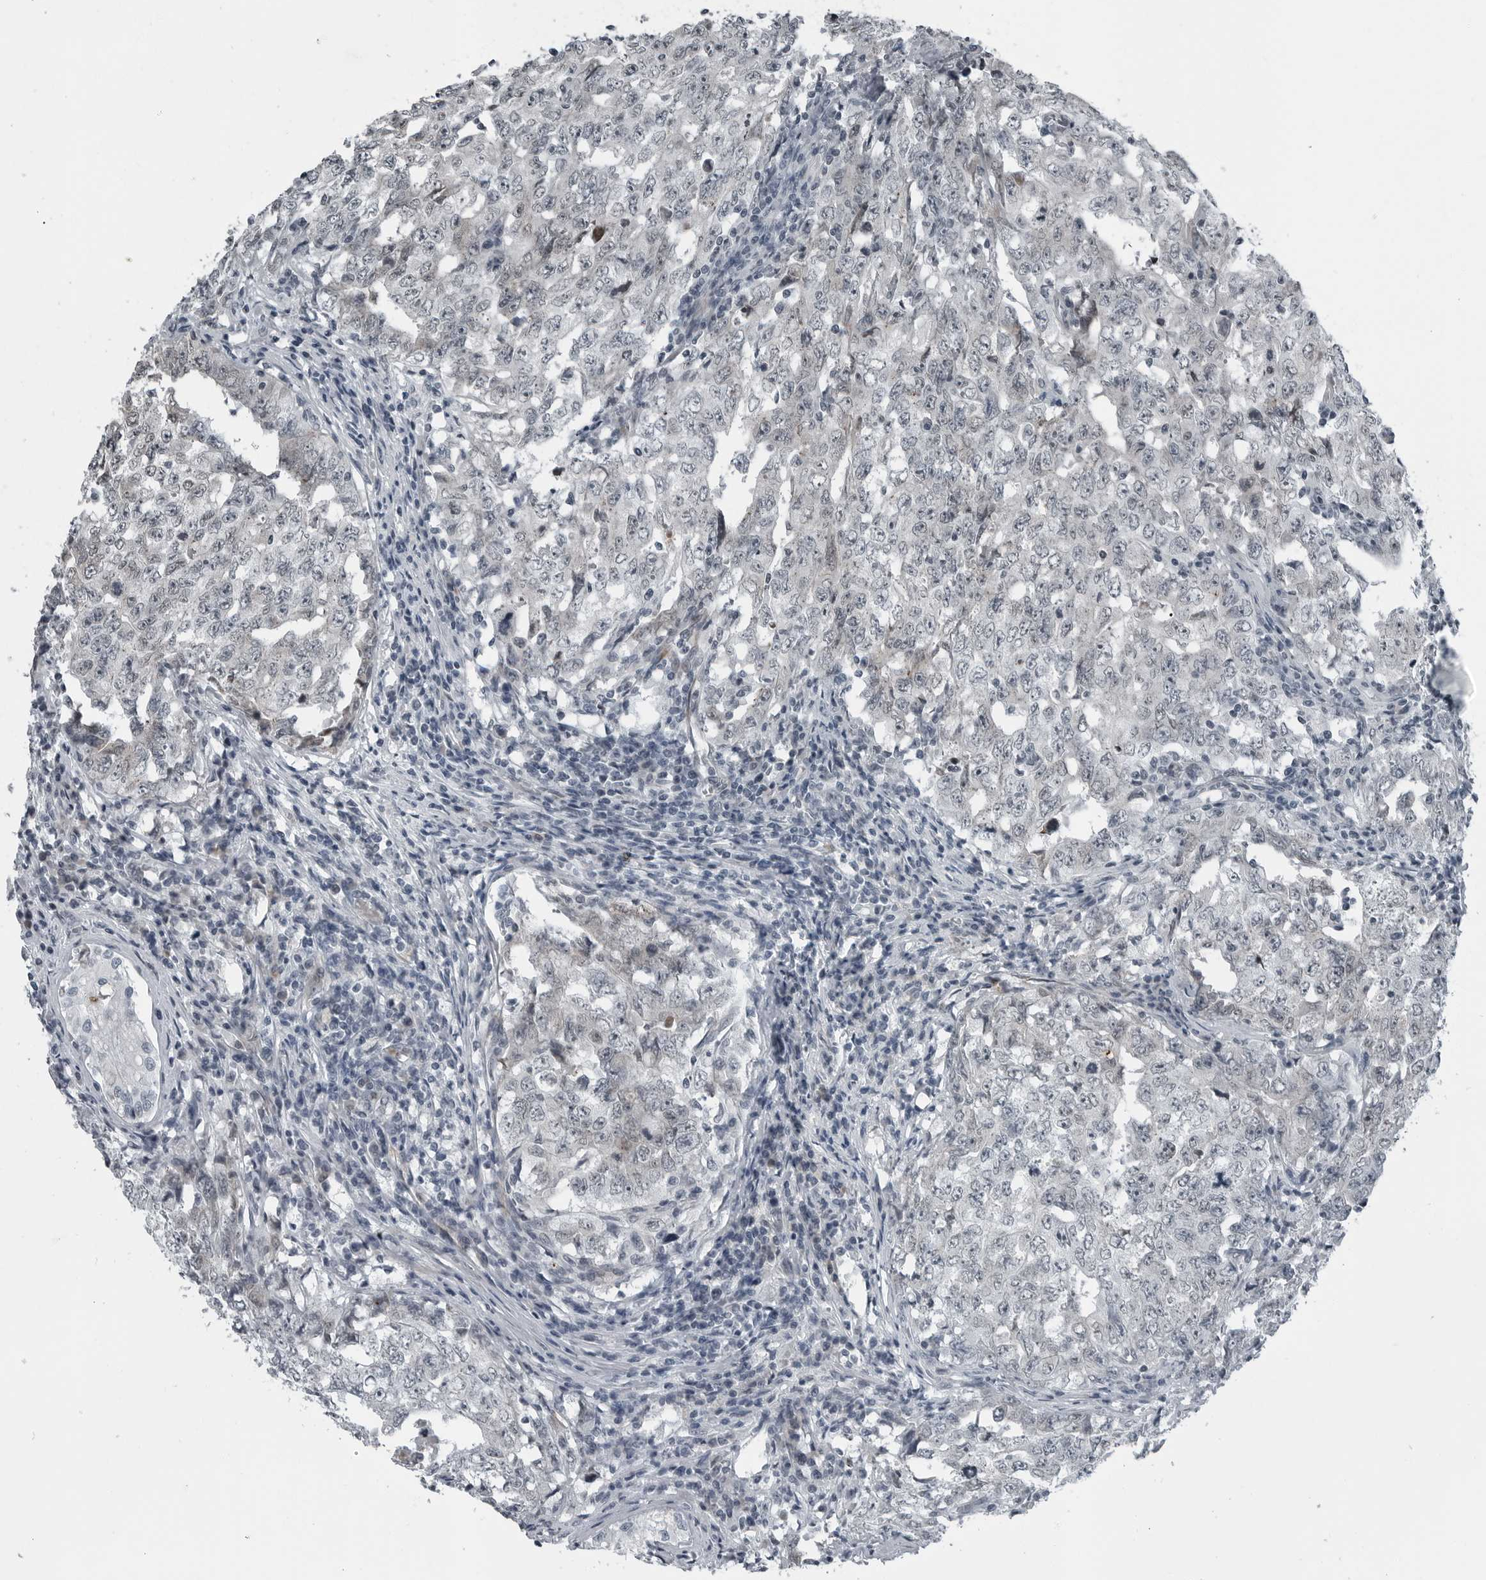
{"staining": {"intensity": "negative", "quantity": "none", "location": "none"}, "tissue": "testis cancer", "cell_type": "Tumor cells", "image_type": "cancer", "snomed": [{"axis": "morphology", "description": "Carcinoma, Embryonal, NOS"}, {"axis": "topography", "description": "Testis"}], "caption": "Protein analysis of embryonal carcinoma (testis) shows no significant staining in tumor cells.", "gene": "DNAAF11", "patient": {"sex": "male", "age": 26}}